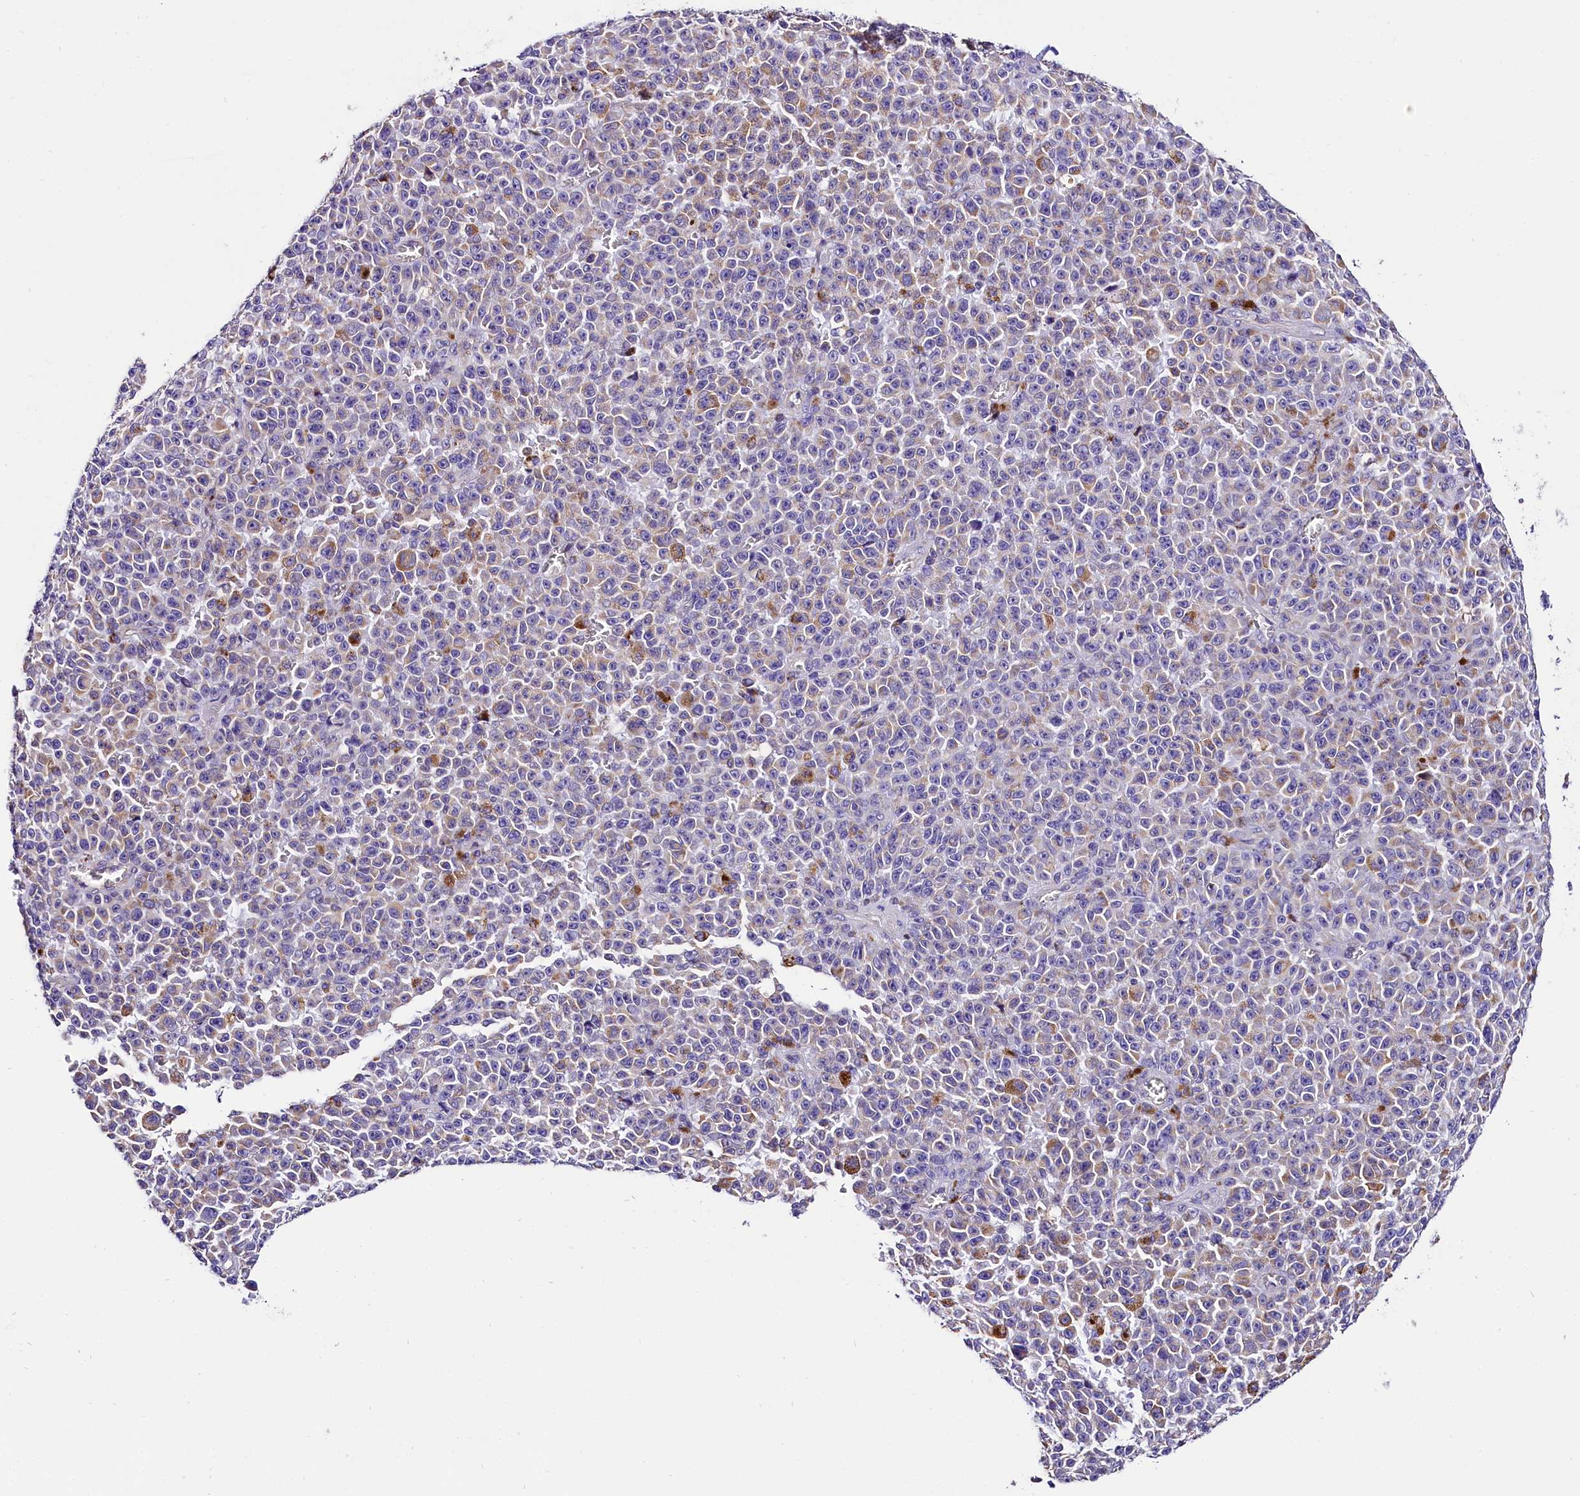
{"staining": {"intensity": "weak", "quantity": "<25%", "location": "cytoplasmic/membranous"}, "tissue": "melanoma", "cell_type": "Tumor cells", "image_type": "cancer", "snomed": [{"axis": "morphology", "description": "Malignant melanoma, NOS"}, {"axis": "topography", "description": "Skin"}], "caption": "DAB (3,3'-diaminobenzidine) immunohistochemical staining of melanoma demonstrates no significant expression in tumor cells.", "gene": "ACAA2", "patient": {"sex": "female", "age": 82}}